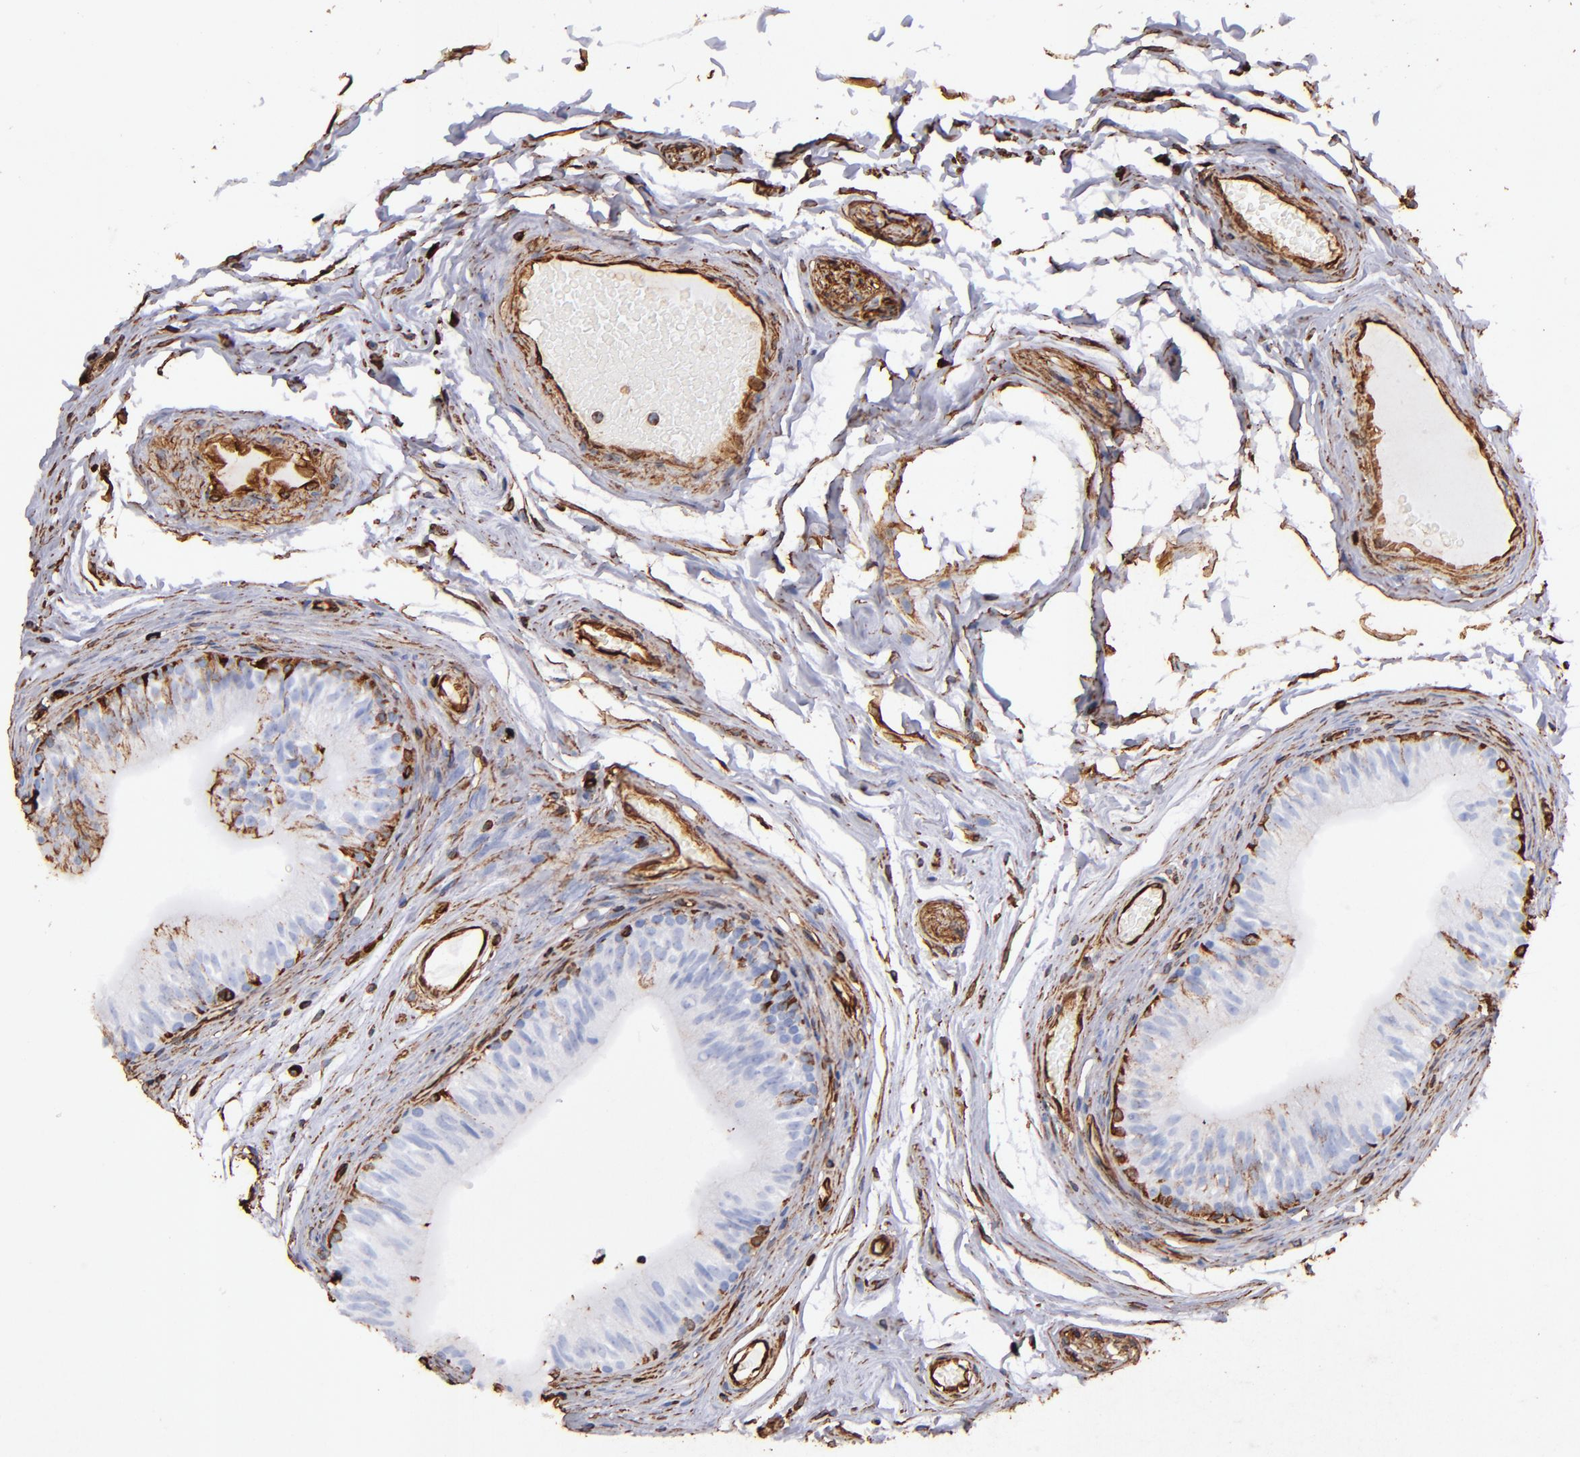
{"staining": {"intensity": "strong", "quantity": "25%-75%", "location": "cytoplasmic/membranous"}, "tissue": "epididymis", "cell_type": "Glandular cells", "image_type": "normal", "snomed": [{"axis": "morphology", "description": "Normal tissue, NOS"}, {"axis": "topography", "description": "Testis"}, {"axis": "topography", "description": "Epididymis"}], "caption": "Protein staining of unremarkable epididymis demonstrates strong cytoplasmic/membranous staining in approximately 25%-75% of glandular cells. (Stains: DAB in brown, nuclei in blue, Microscopy: brightfield microscopy at high magnification).", "gene": "VIM", "patient": {"sex": "male", "age": 36}}